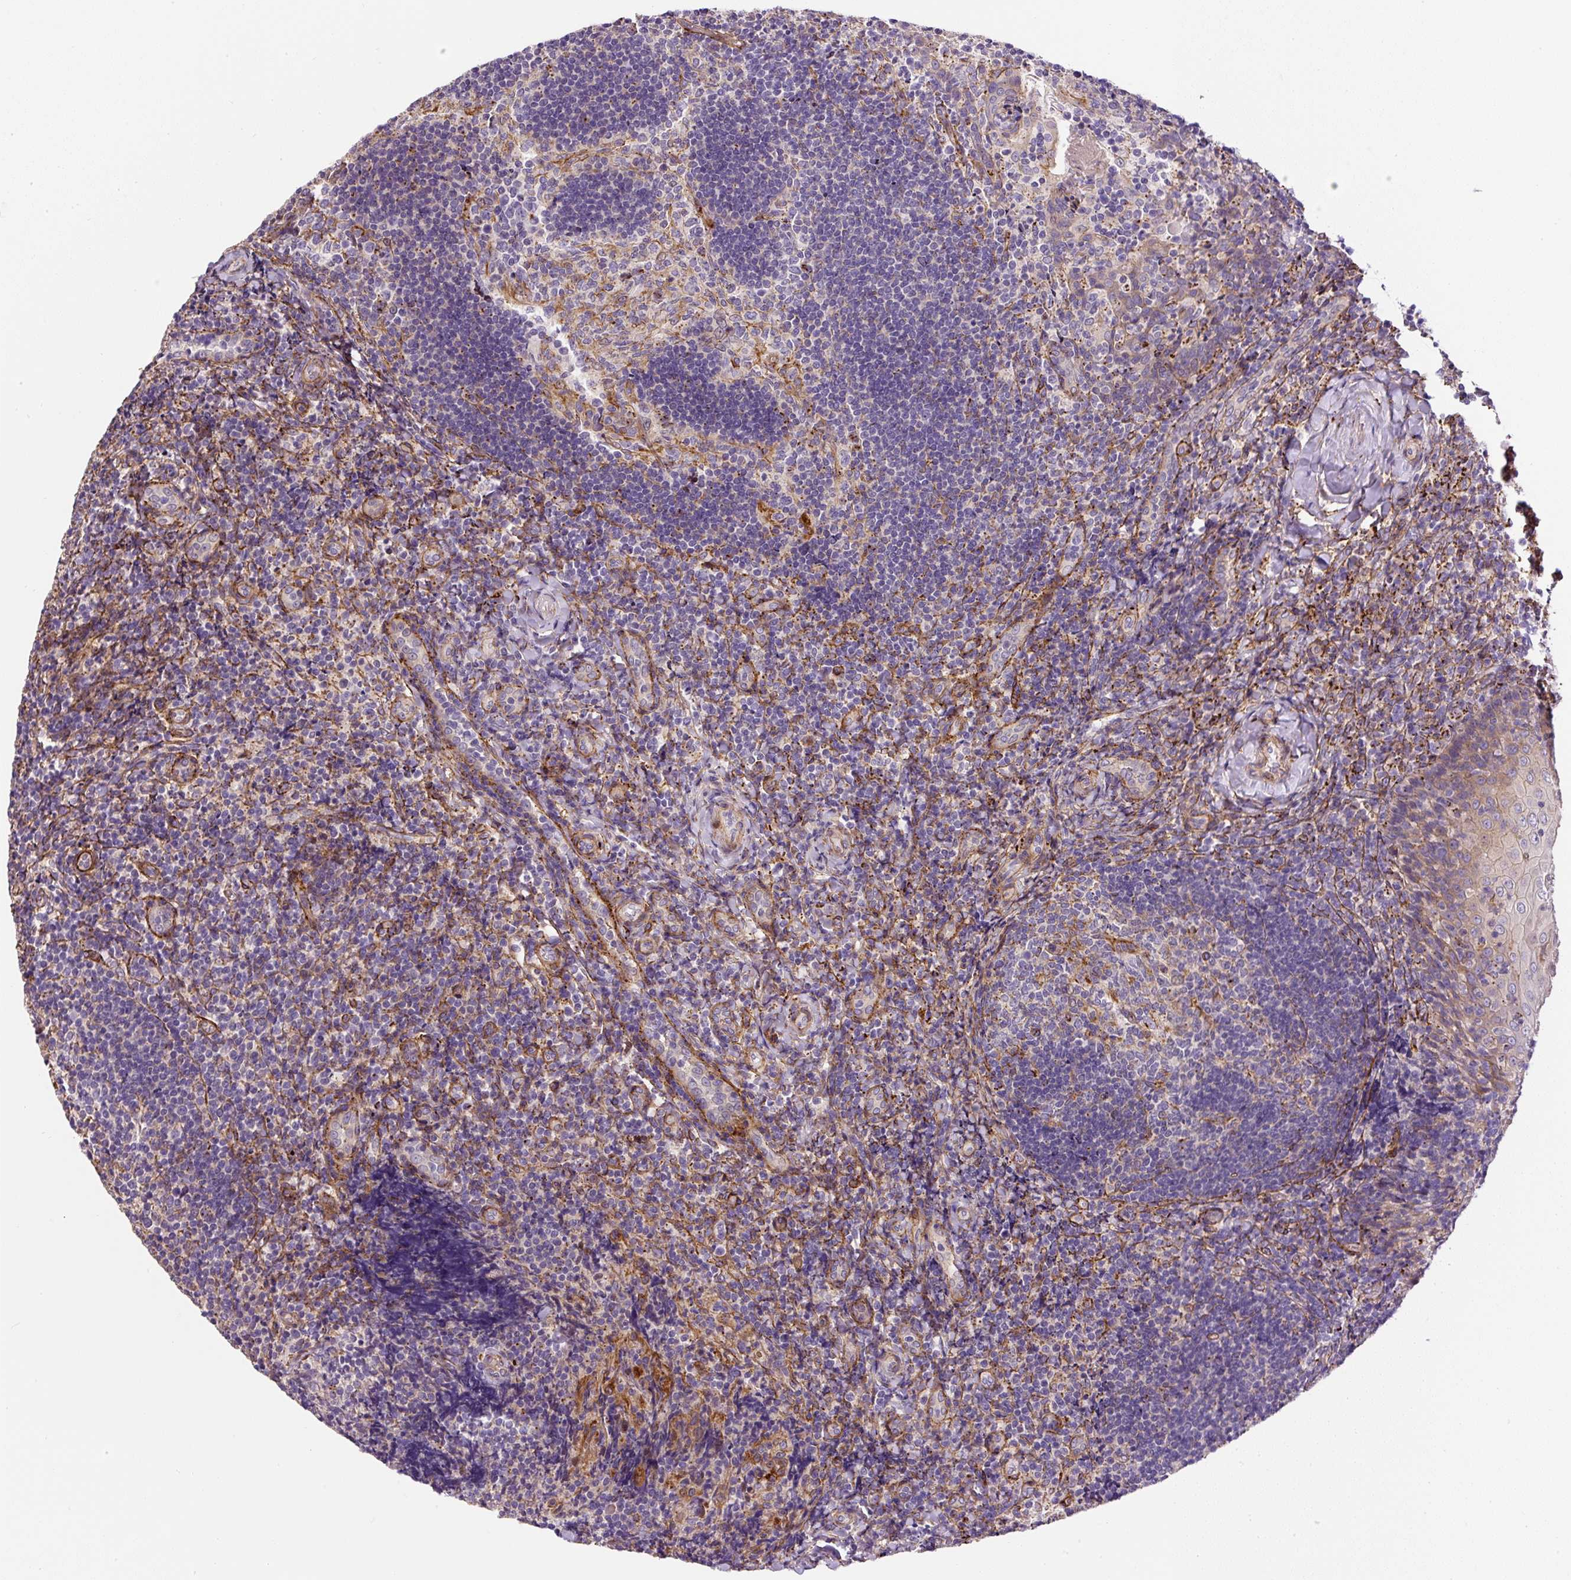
{"staining": {"intensity": "weak", "quantity": "<25%", "location": "cytoplasmic/membranous"}, "tissue": "tonsil", "cell_type": "Germinal center cells", "image_type": "normal", "snomed": [{"axis": "morphology", "description": "Normal tissue, NOS"}, {"axis": "topography", "description": "Tonsil"}], "caption": "A micrograph of human tonsil is negative for staining in germinal center cells. The staining was performed using DAB to visualize the protein expression in brown, while the nuclei were stained in blue with hematoxylin (Magnification: 20x).", "gene": "RNF170", "patient": {"sex": "female", "age": 10}}